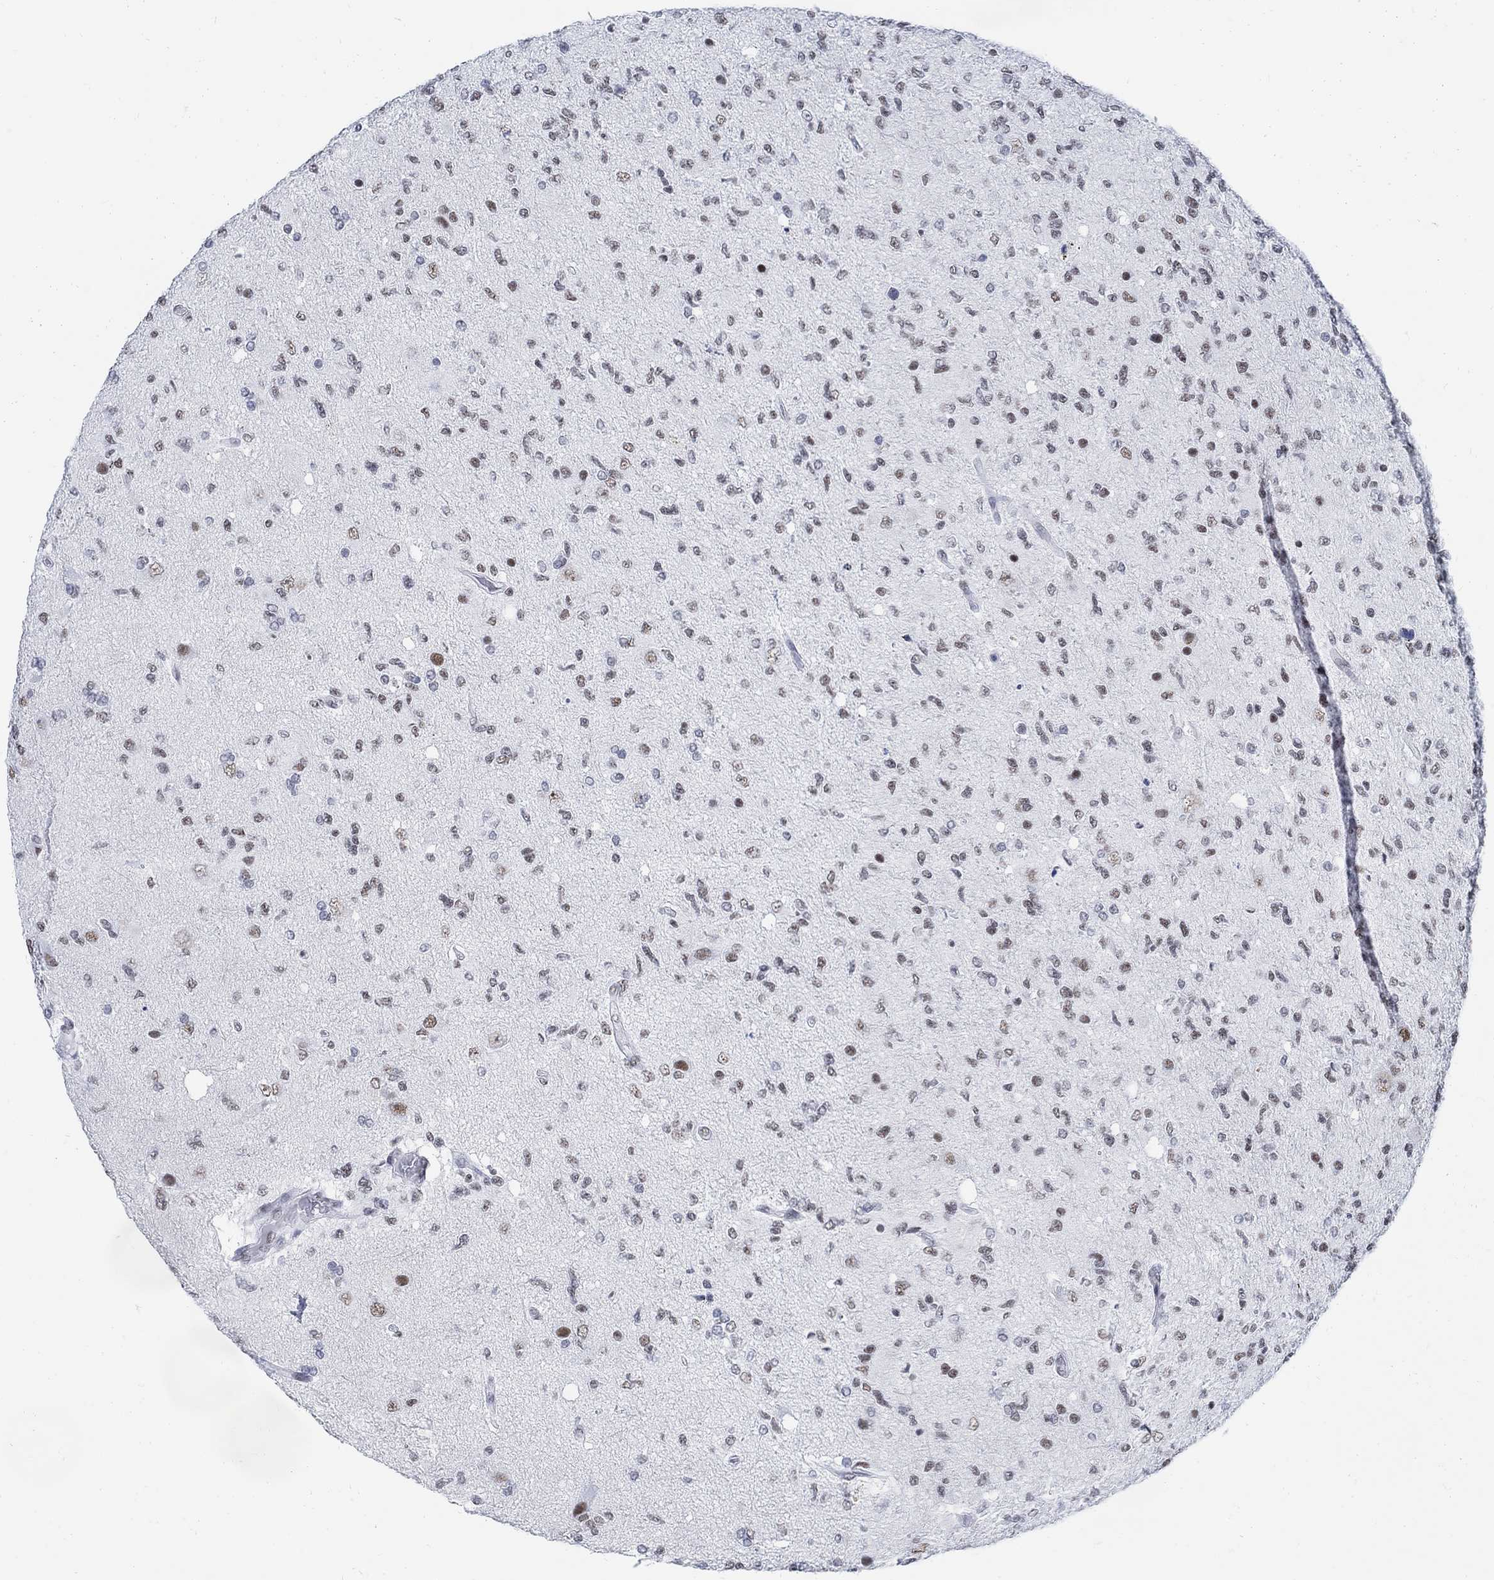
{"staining": {"intensity": "weak", "quantity": ">75%", "location": "nuclear"}, "tissue": "glioma", "cell_type": "Tumor cells", "image_type": "cancer", "snomed": [{"axis": "morphology", "description": "Glioma, malignant, High grade"}, {"axis": "topography", "description": "Cerebral cortex"}], "caption": "Glioma stained with DAB IHC exhibits low levels of weak nuclear positivity in approximately >75% of tumor cells.", "gene": "DLK1", "patient": {"sex": "male", "age": 70}}